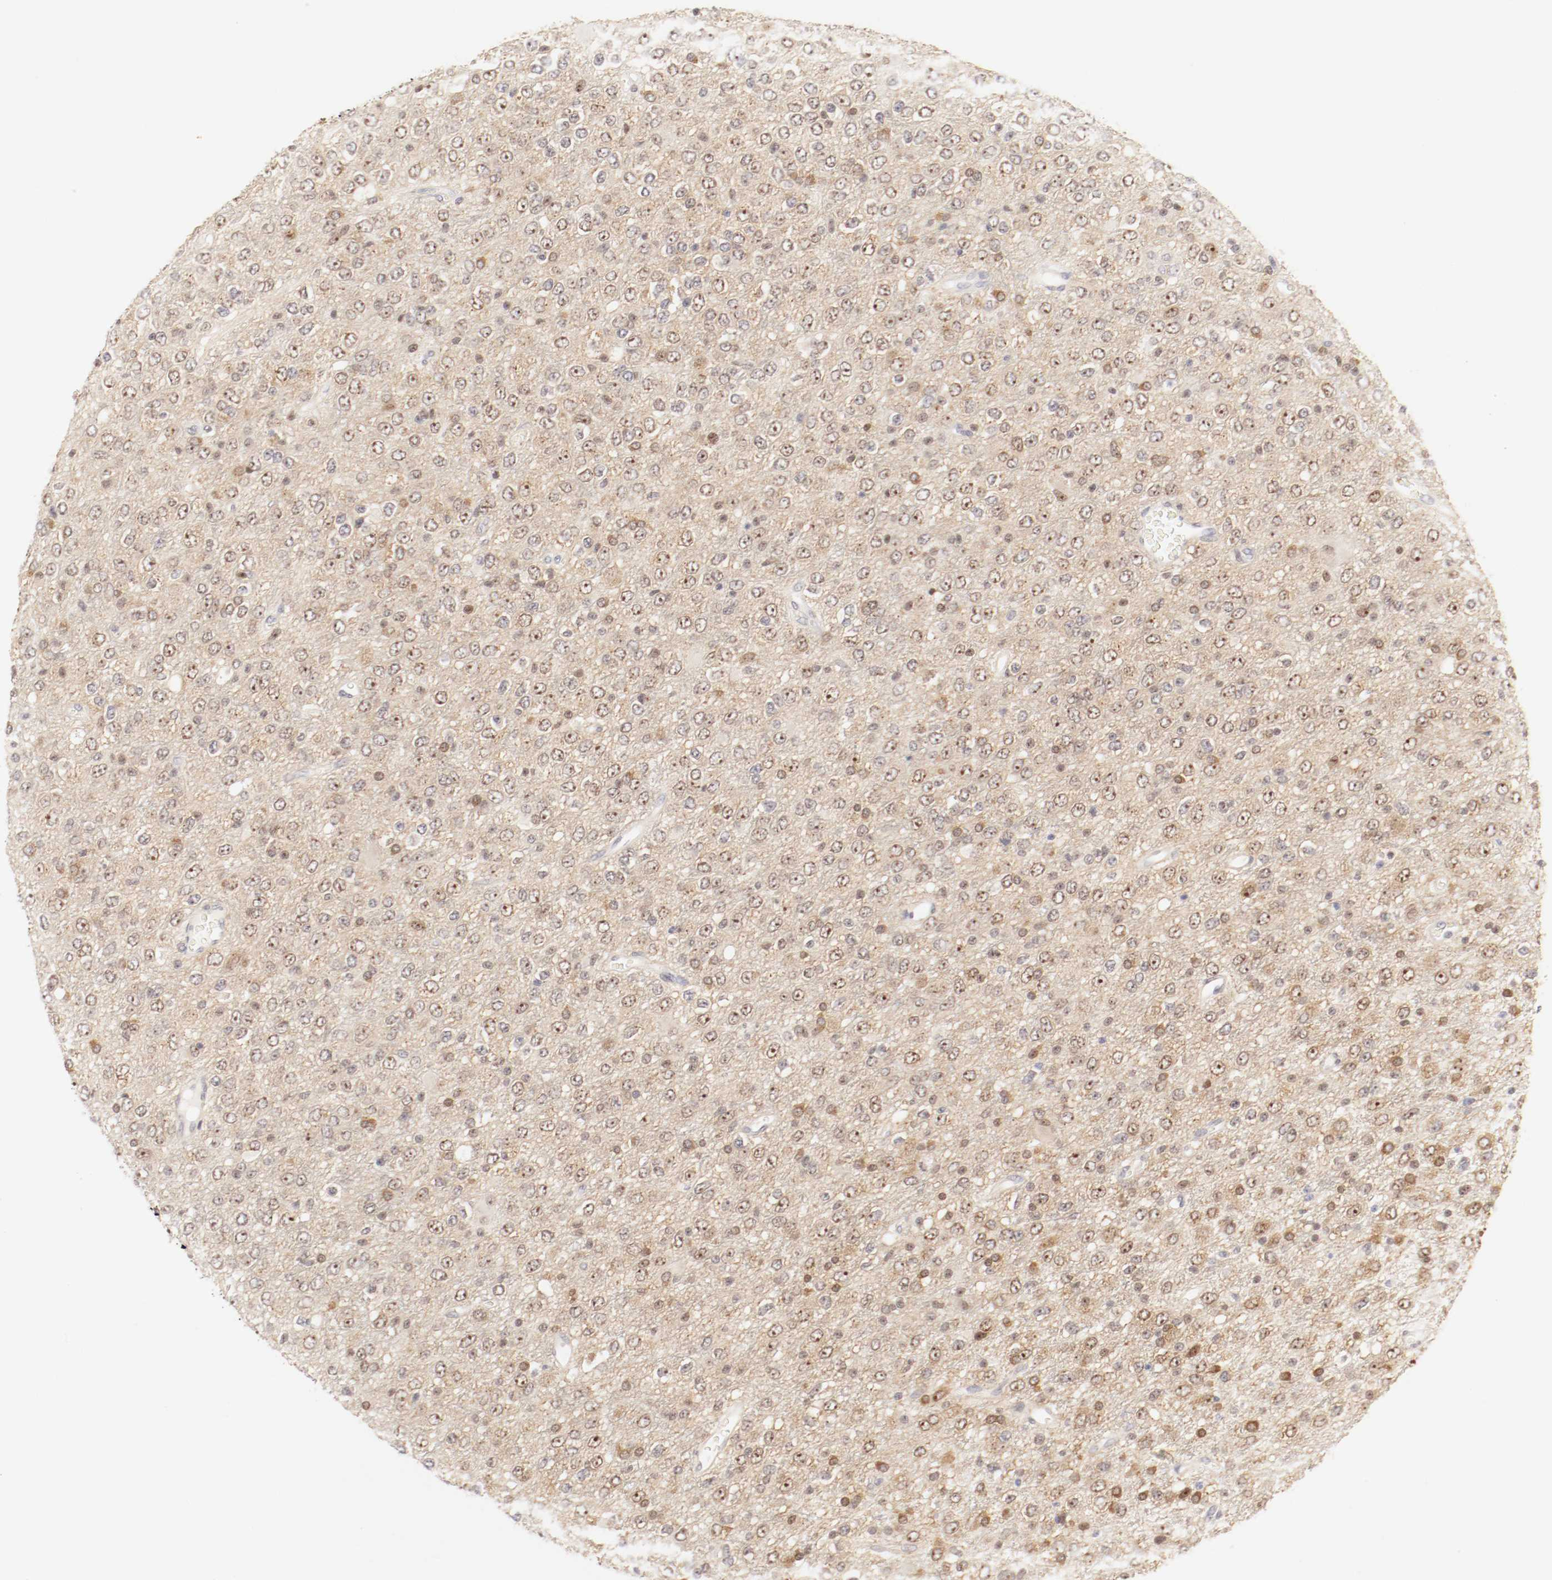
{"staining": {"intensity": "moderate", "quantity": "25%-75%", "location": "nuclear"}, "tissue": "glioma", "cell_type": "Tumor cells", "image_type": "cancer", "snomed": [{"axis": "morphology", "description": "Glioma, malignant, High grade"}, {"axis": "topography", "description": "pancreas cauda"}], "caption": "Protein analysis of malignant glioma (high-grade) tissue demonstrates moderate nuclear staining in about 25%-75% of tumor cells.", "gene": "KIF2A", "patient": {"sex": "male", "age": 60}}